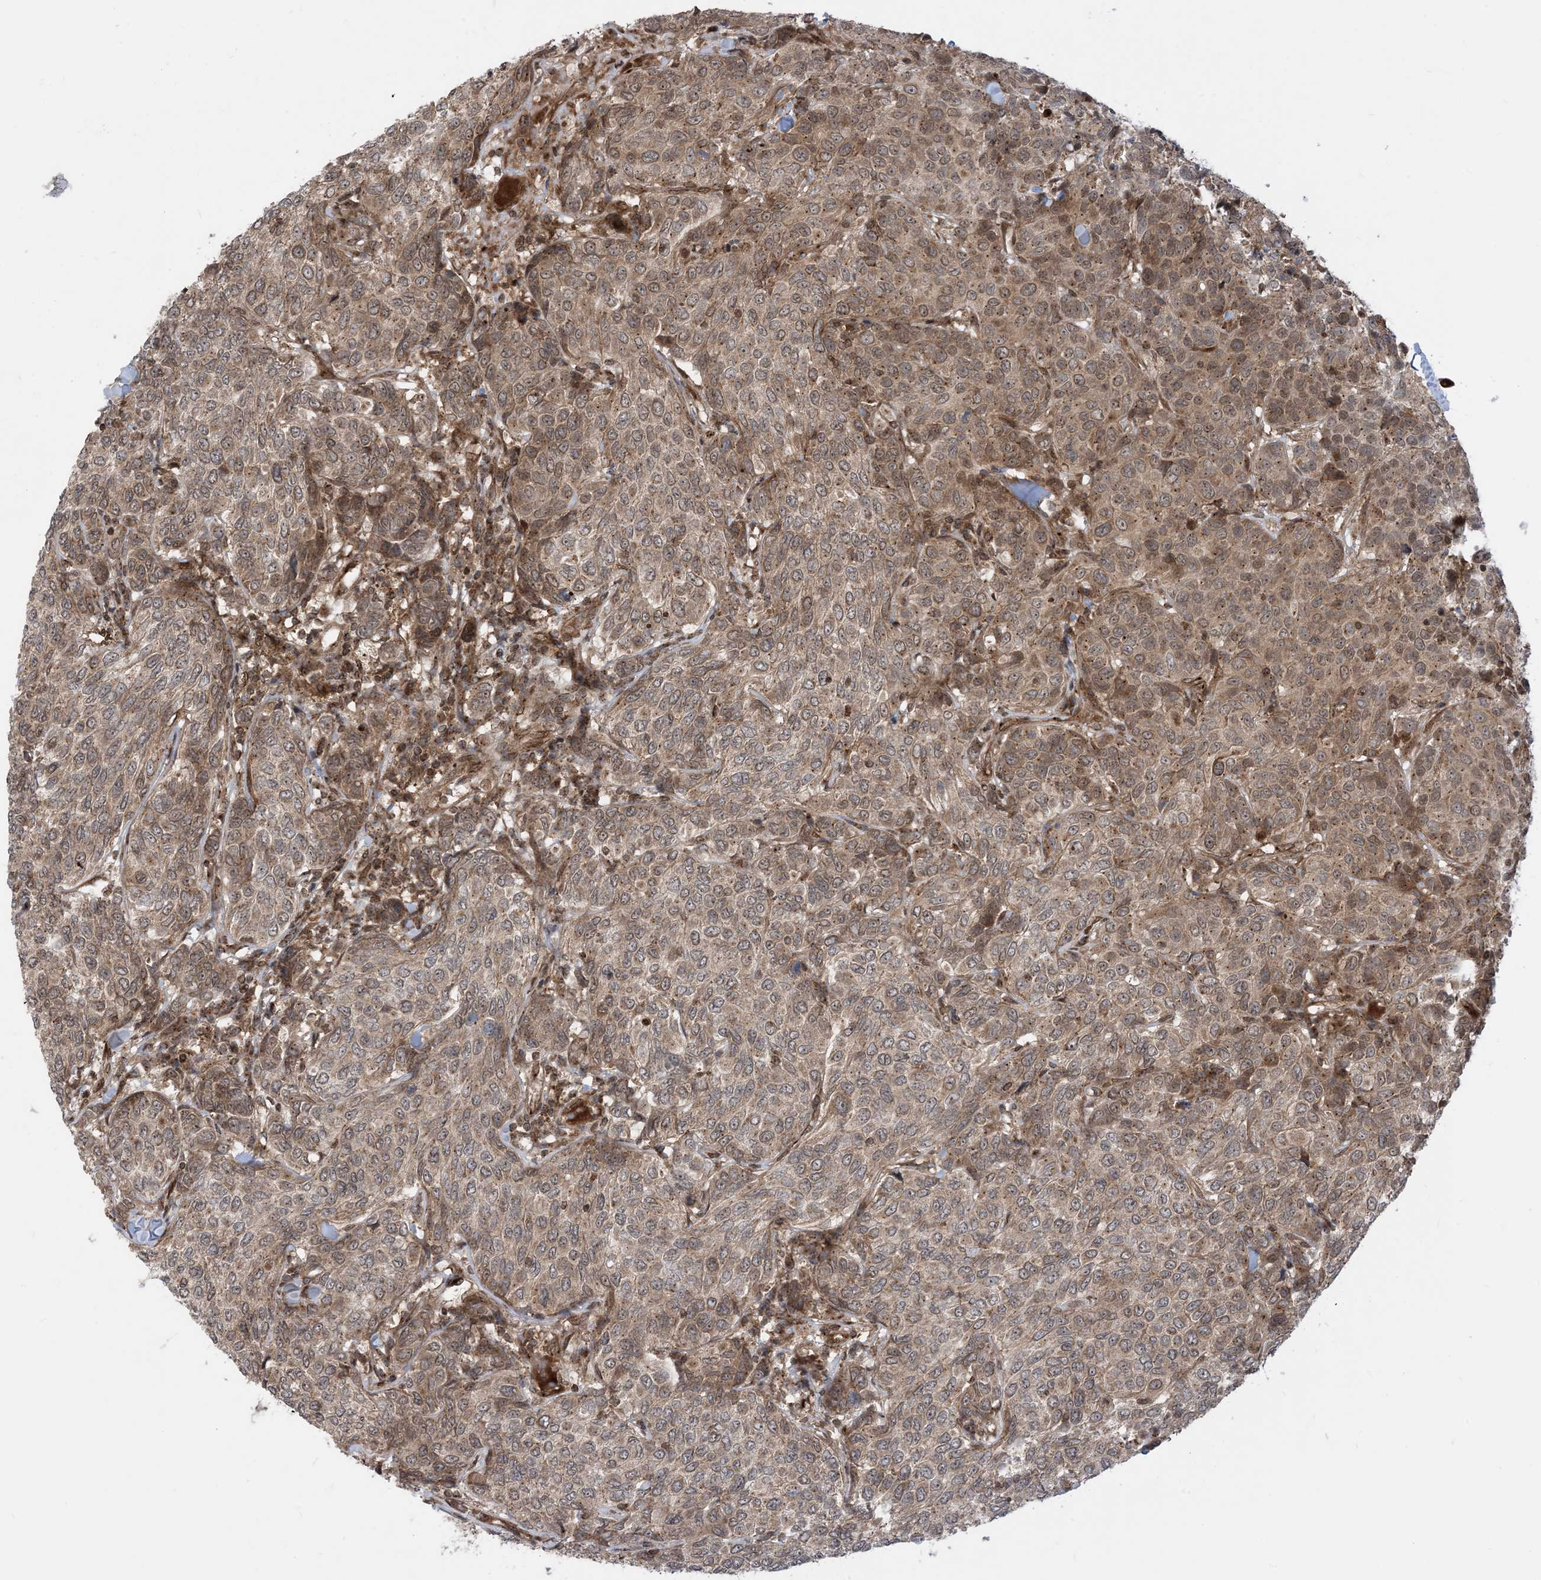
{"staining": {"intensity": "moderate", "quantity": ">75%", "location": "cytoplasmic/membranous"}, "tissue": "breast cancer", "cell_type": "Tumor cells", "image_type": "cancer", "snomed": [{"axis": "morphology", "description": "Duct carcinoma"}, {"axis": "topography", "description": "Breast"}], "caption": "Breast cancer (invasive ductal carcinoma) was stained to show a protein in brown. There is medium levels of moderate cytoplasmic/membranous staining in approximately >75% of tumor cells.", "gene": "CASP4", "patient": {"sex": "female", "age": 55}}